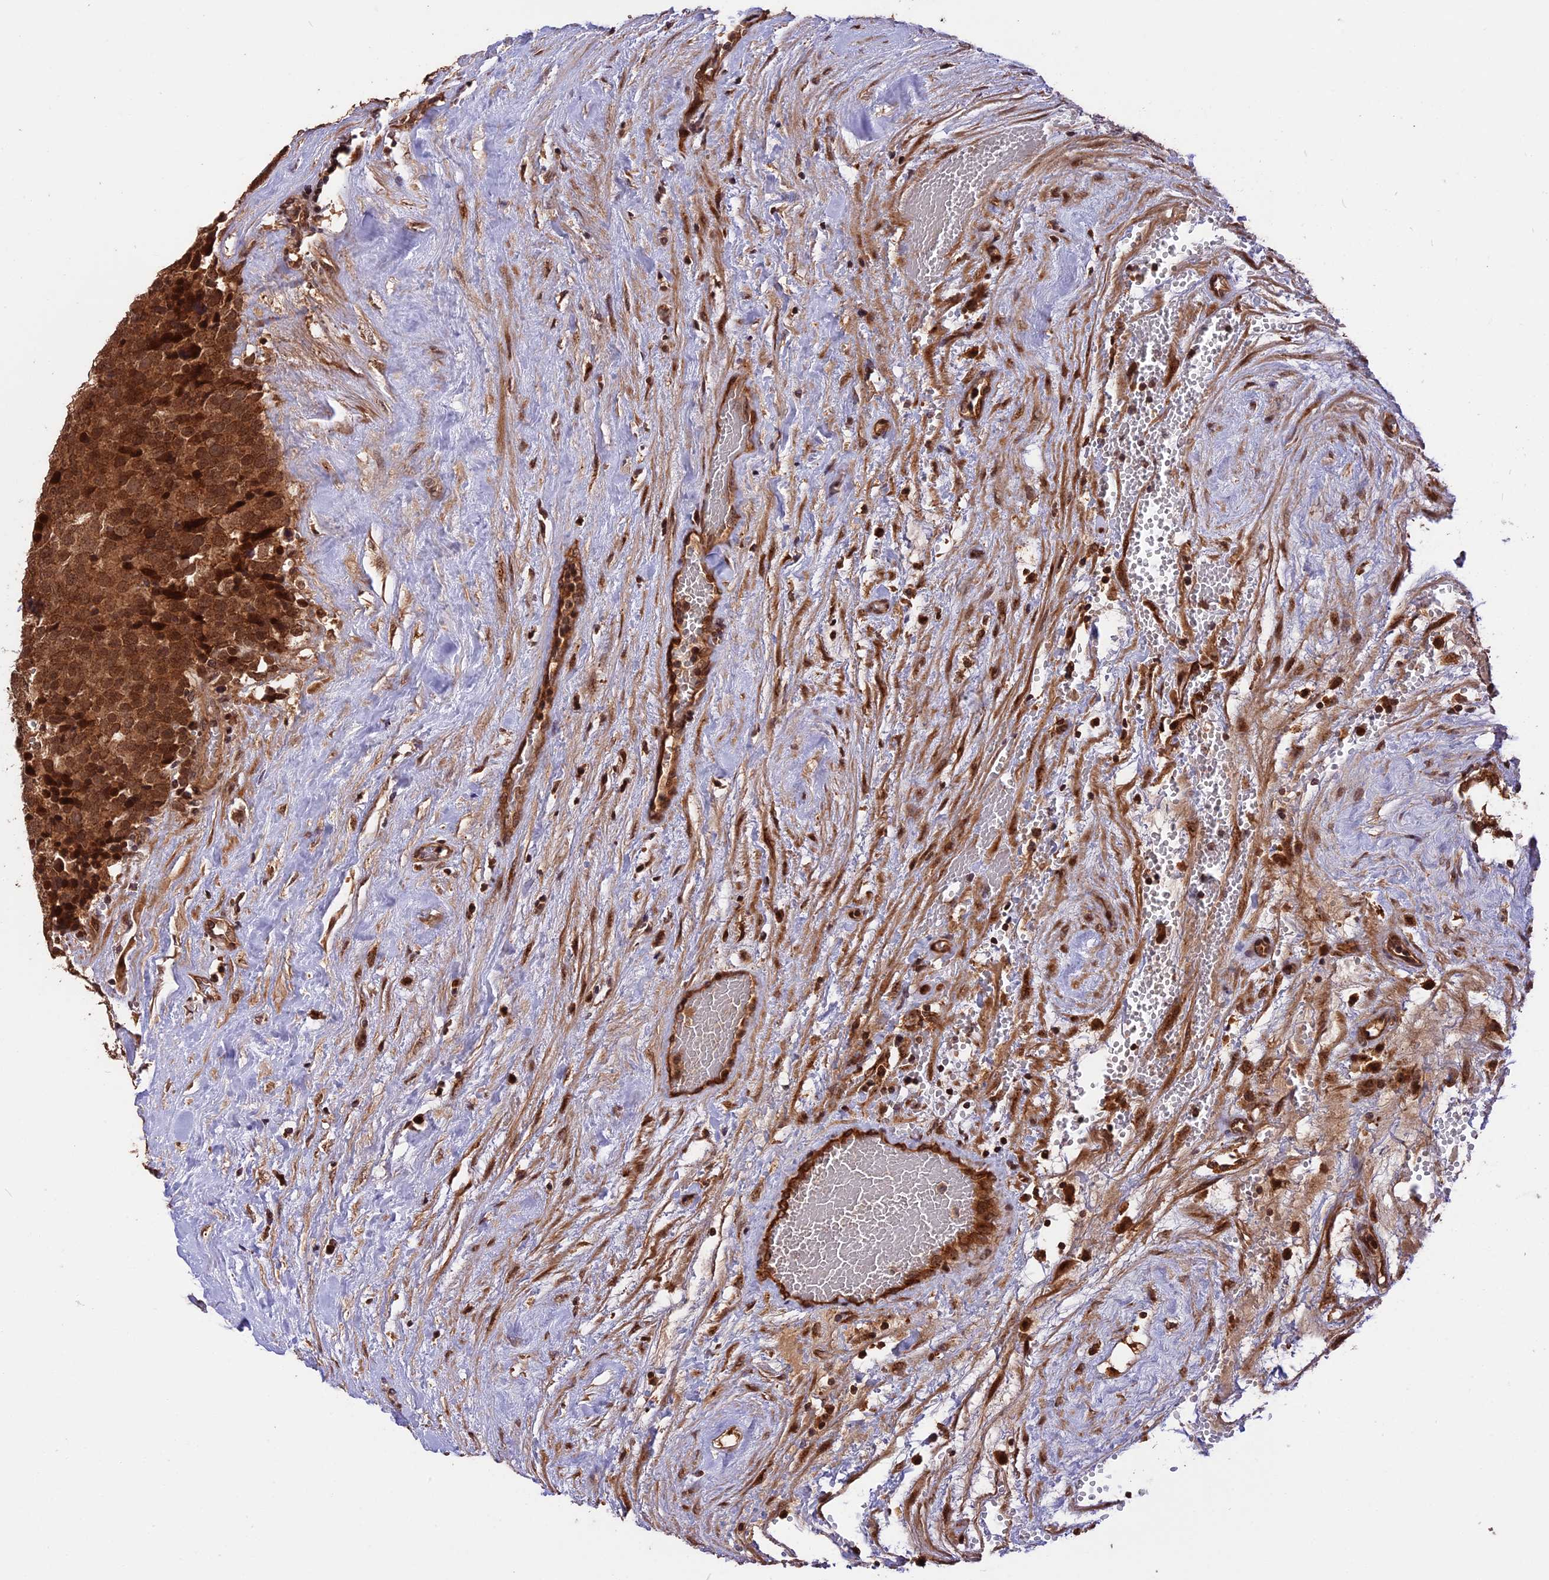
{"staining": {"intensity": "strong", "quantity": ">75%", "location": "cytoplasmic/membranous,nuclear"}, "tissue": "testis cancer", "cell_type": "Tumor cells", "image_type": "cancer", "snomed": [{"axis": "morphology", "description": "Seminoma, NOS"}, {"axis": "topography", "description": "Testis"}], "caption": "Seminoma (testis) stained with a brown dye shows strong cytoplasmic/membranous and nuclear positive staining in approximately >75% of tumor cells.", "gene": "ESCO1", "patient": {"sex": "male", "age": 71}}